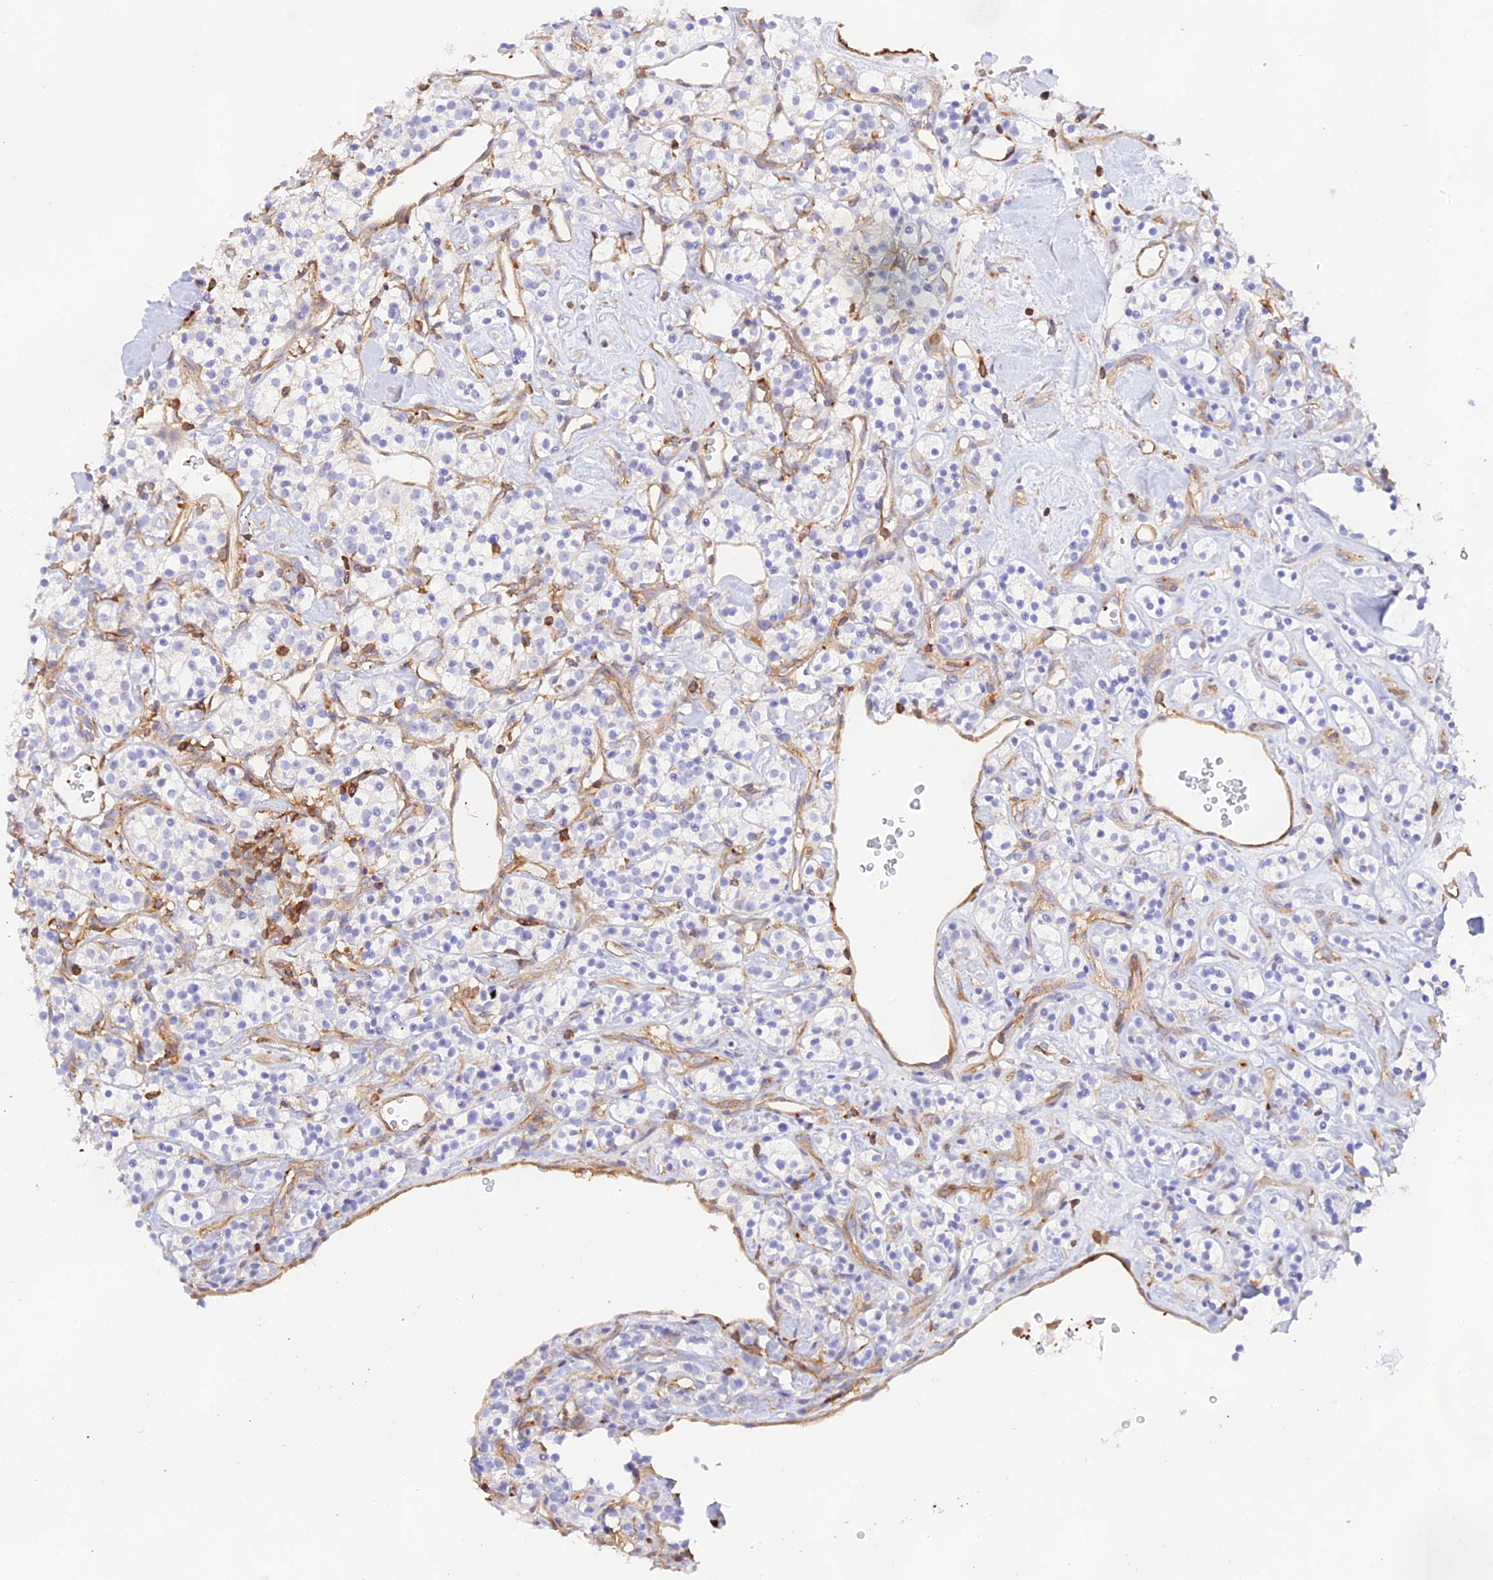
{"staining": {"intensity": "negative", "quantity": "none", "location": "none"}, "tissue": "renal cancer", "cell_type": "Tumor cells", "image_type": "cancer", "snomed": [{"axis": "morphology", "description": "Adenocarcinoma, NOS"}, {"axis": "topography", "description": "Kidney"}], "caption": "The micrograph demonstrates no significant expression in tumor cells of renal cancer (adenocarcinoma).", "gene": "DENND1C", "patient": {"sex": "male", "age": 77}}